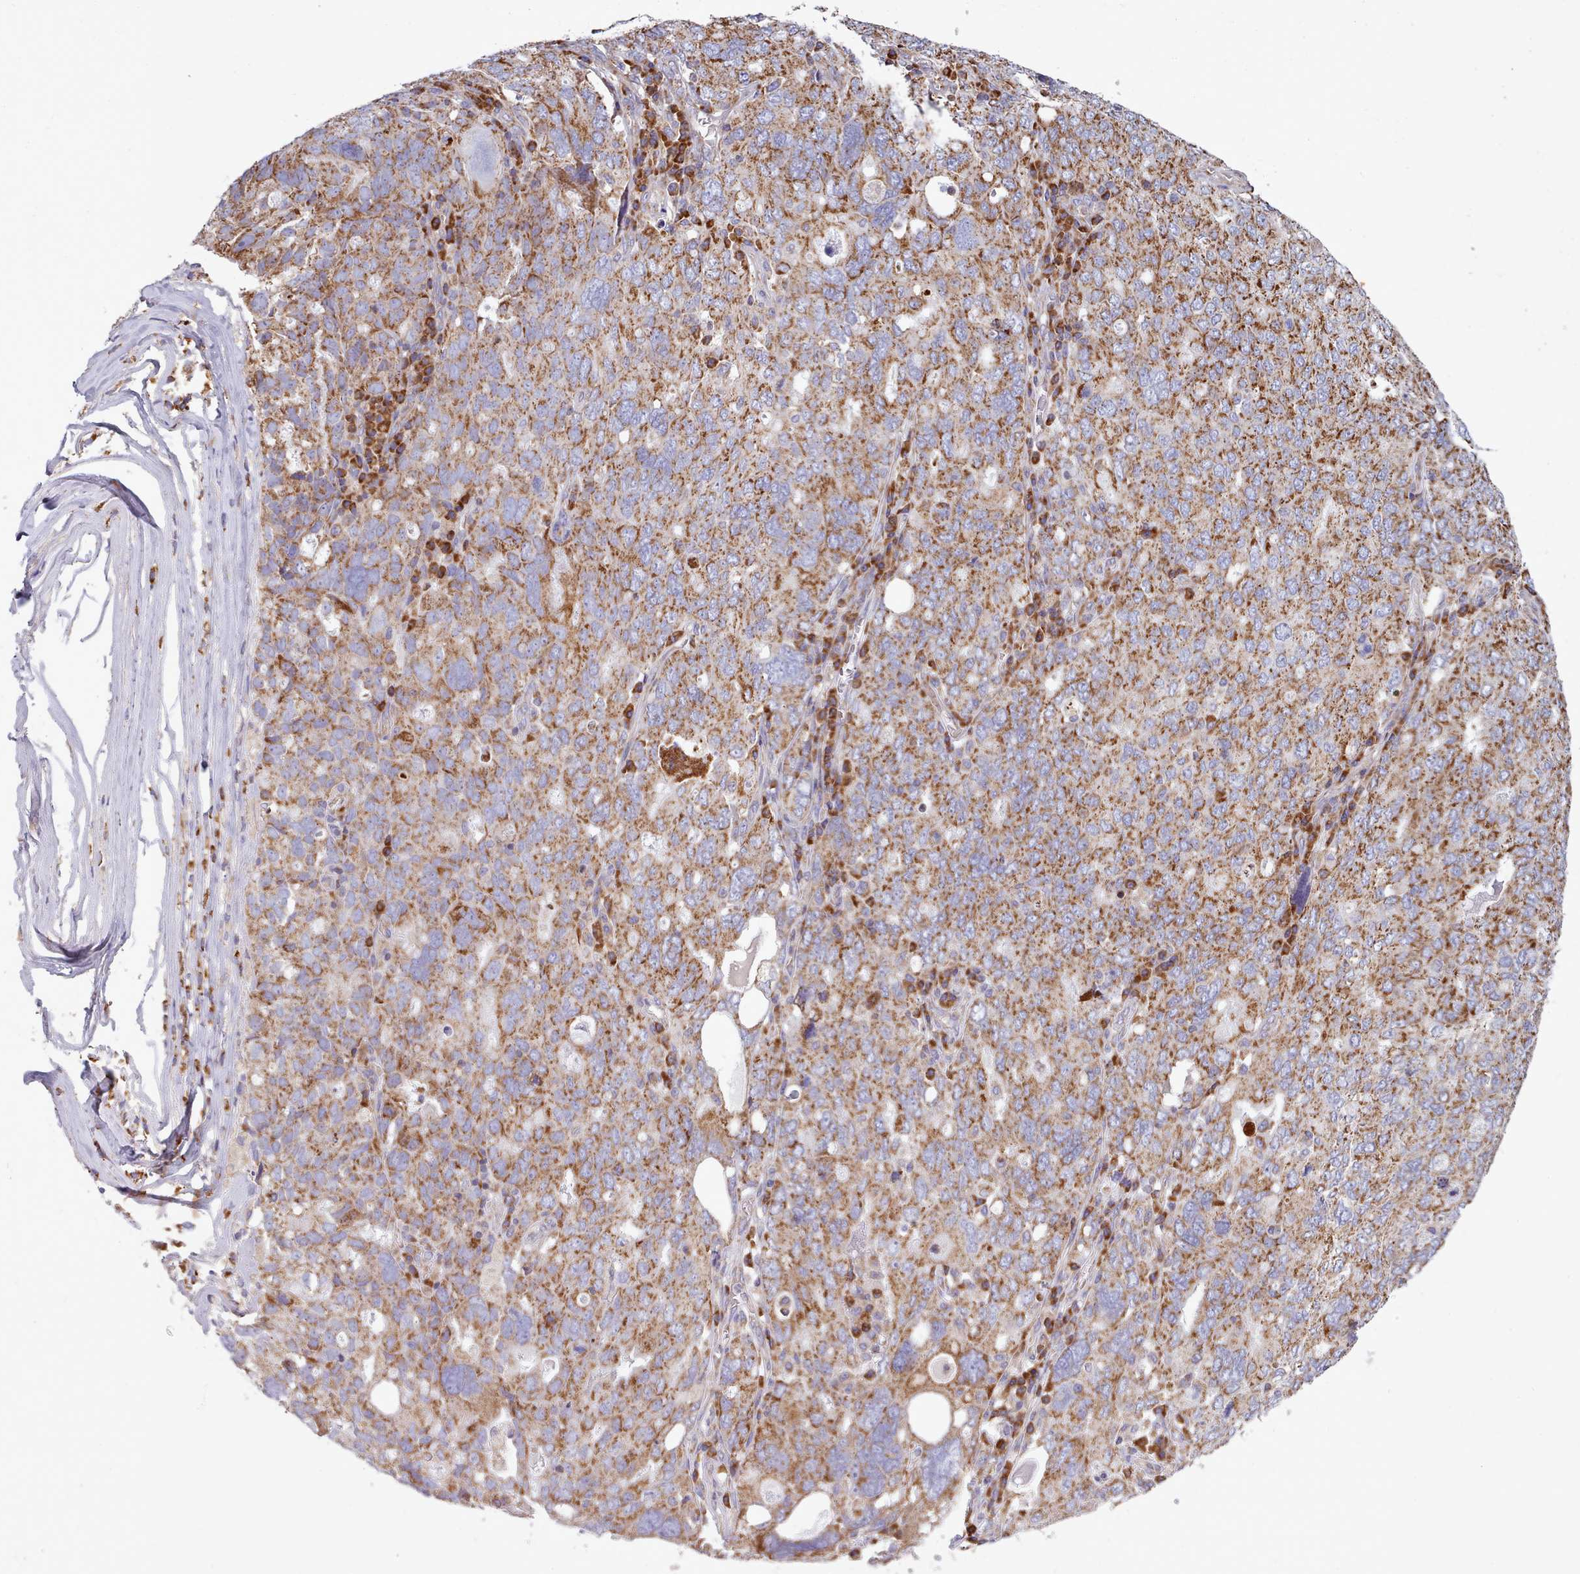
{"staining": {"intensity": "strong", "quantity": ">75%", "location": "cytoplasmic/membranous"}, "tissue": "ovarian cancer", "cell_type": "Tumor cells", "image_type": "cancer", "snomed": [{"axis": "morphology", "description": "Carcinoma, endometroid"}, {"axis": "topography", "description": "Ovary"}], "caption": "IHC (DAB) staining of human ovarian cancer (endometroid carcinoma) displays strong cytoplasmic/membranous protein staining in about >75% of tumor cells.", "gene": "SRP54", "patient": {"sex": "female", "age": 62}}